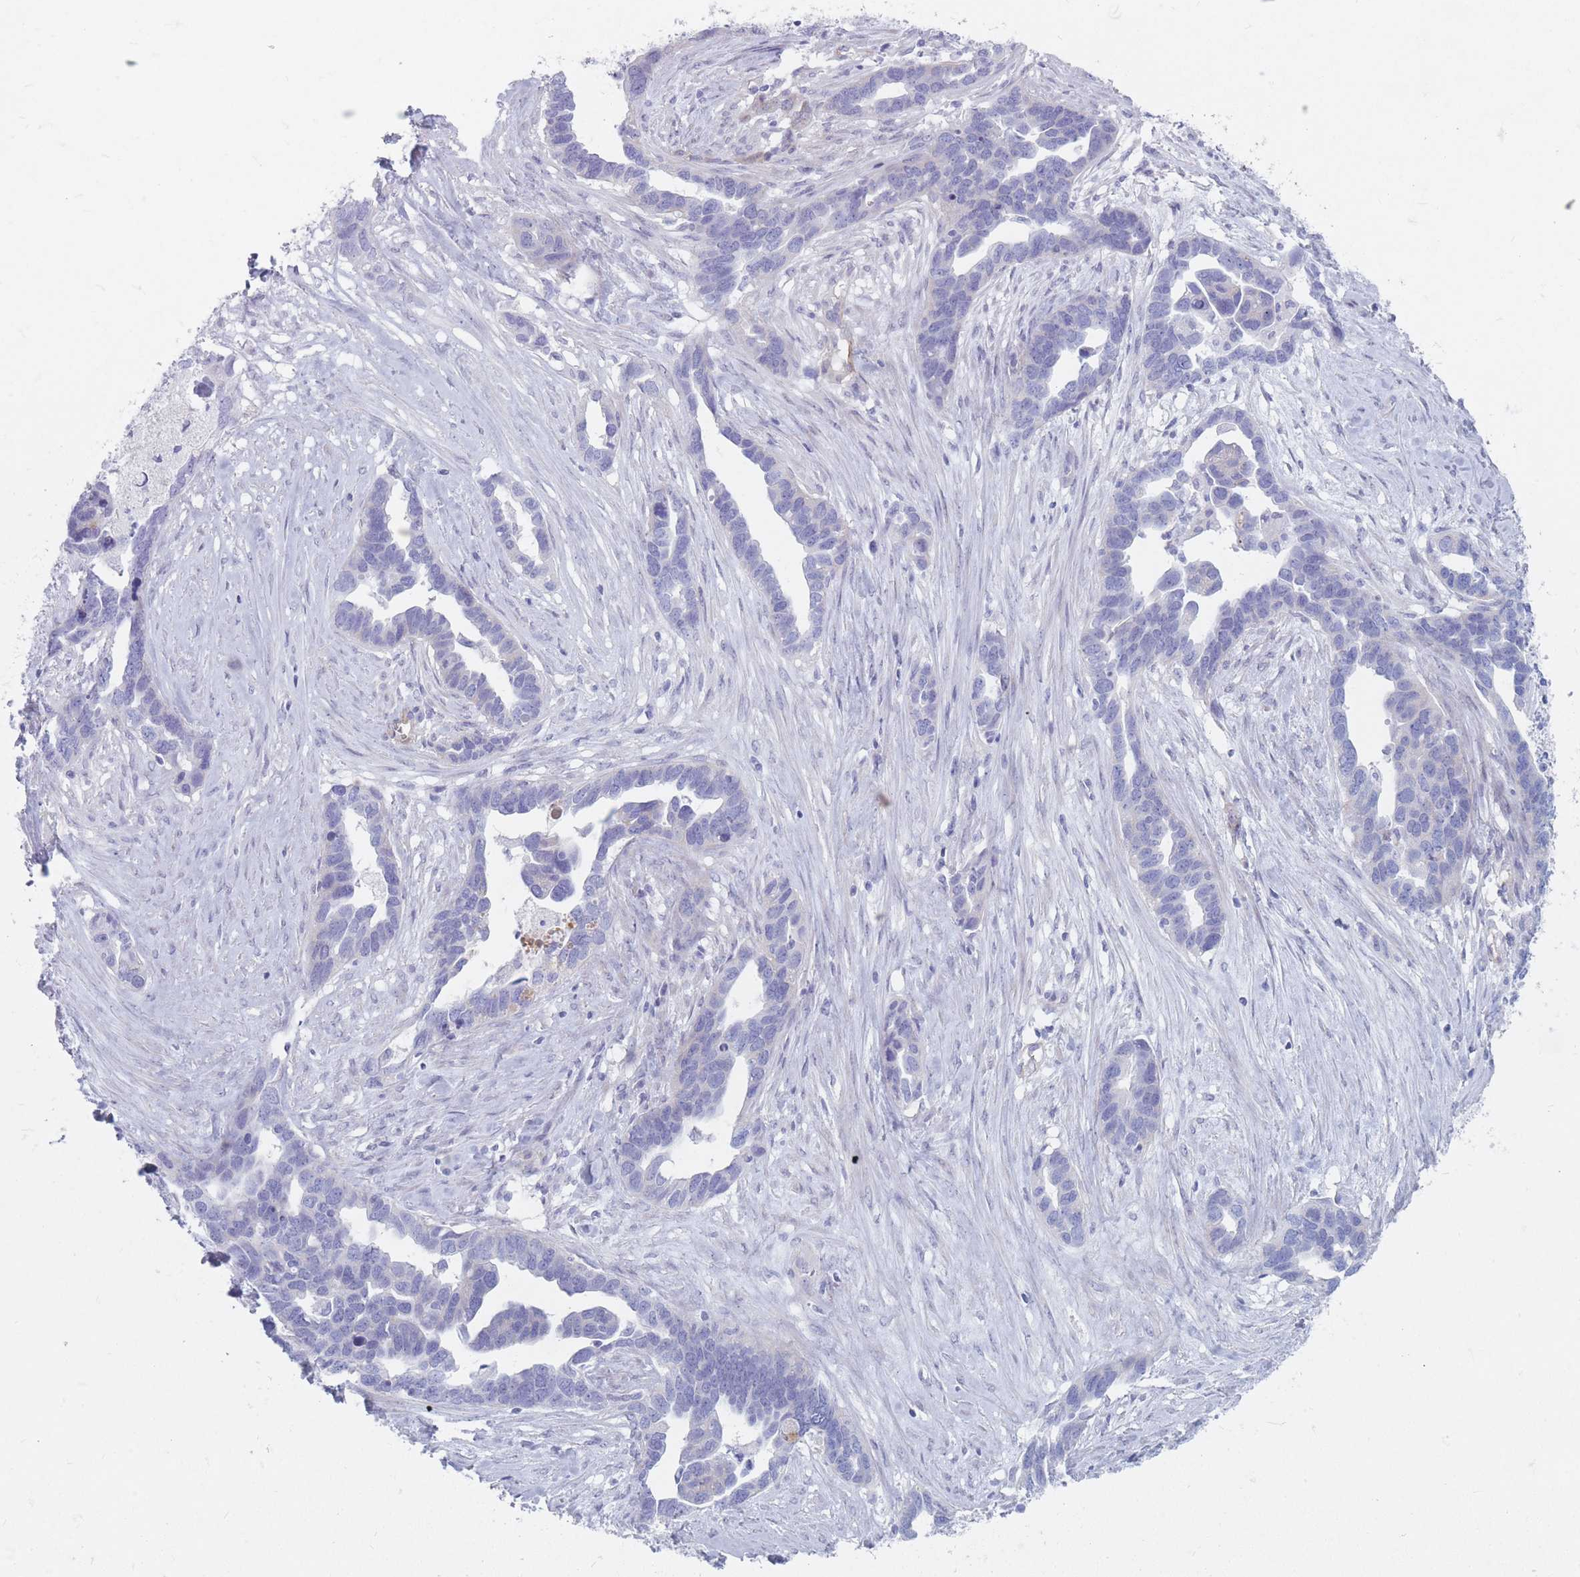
{"staining": {"intensity": "negative", "quantity": "none", "location": "none"}, "tissue": "ovarian cancer", "cell_type": "Tumor cells", "image_type": "cancer", "snomed": [{"axis": "morphology", "description": "Cystadenocarcinoma, serous, NOS"}, {"axis": "topography", "description": "Ovary"}], "caption": "Immunohistochemical staining of human serous cystadenocarcinoma (ovarian) shows no significant expression in tumor cells.", "gene": "PLPP1", "patient": {"sex": "female", "age": 54}}